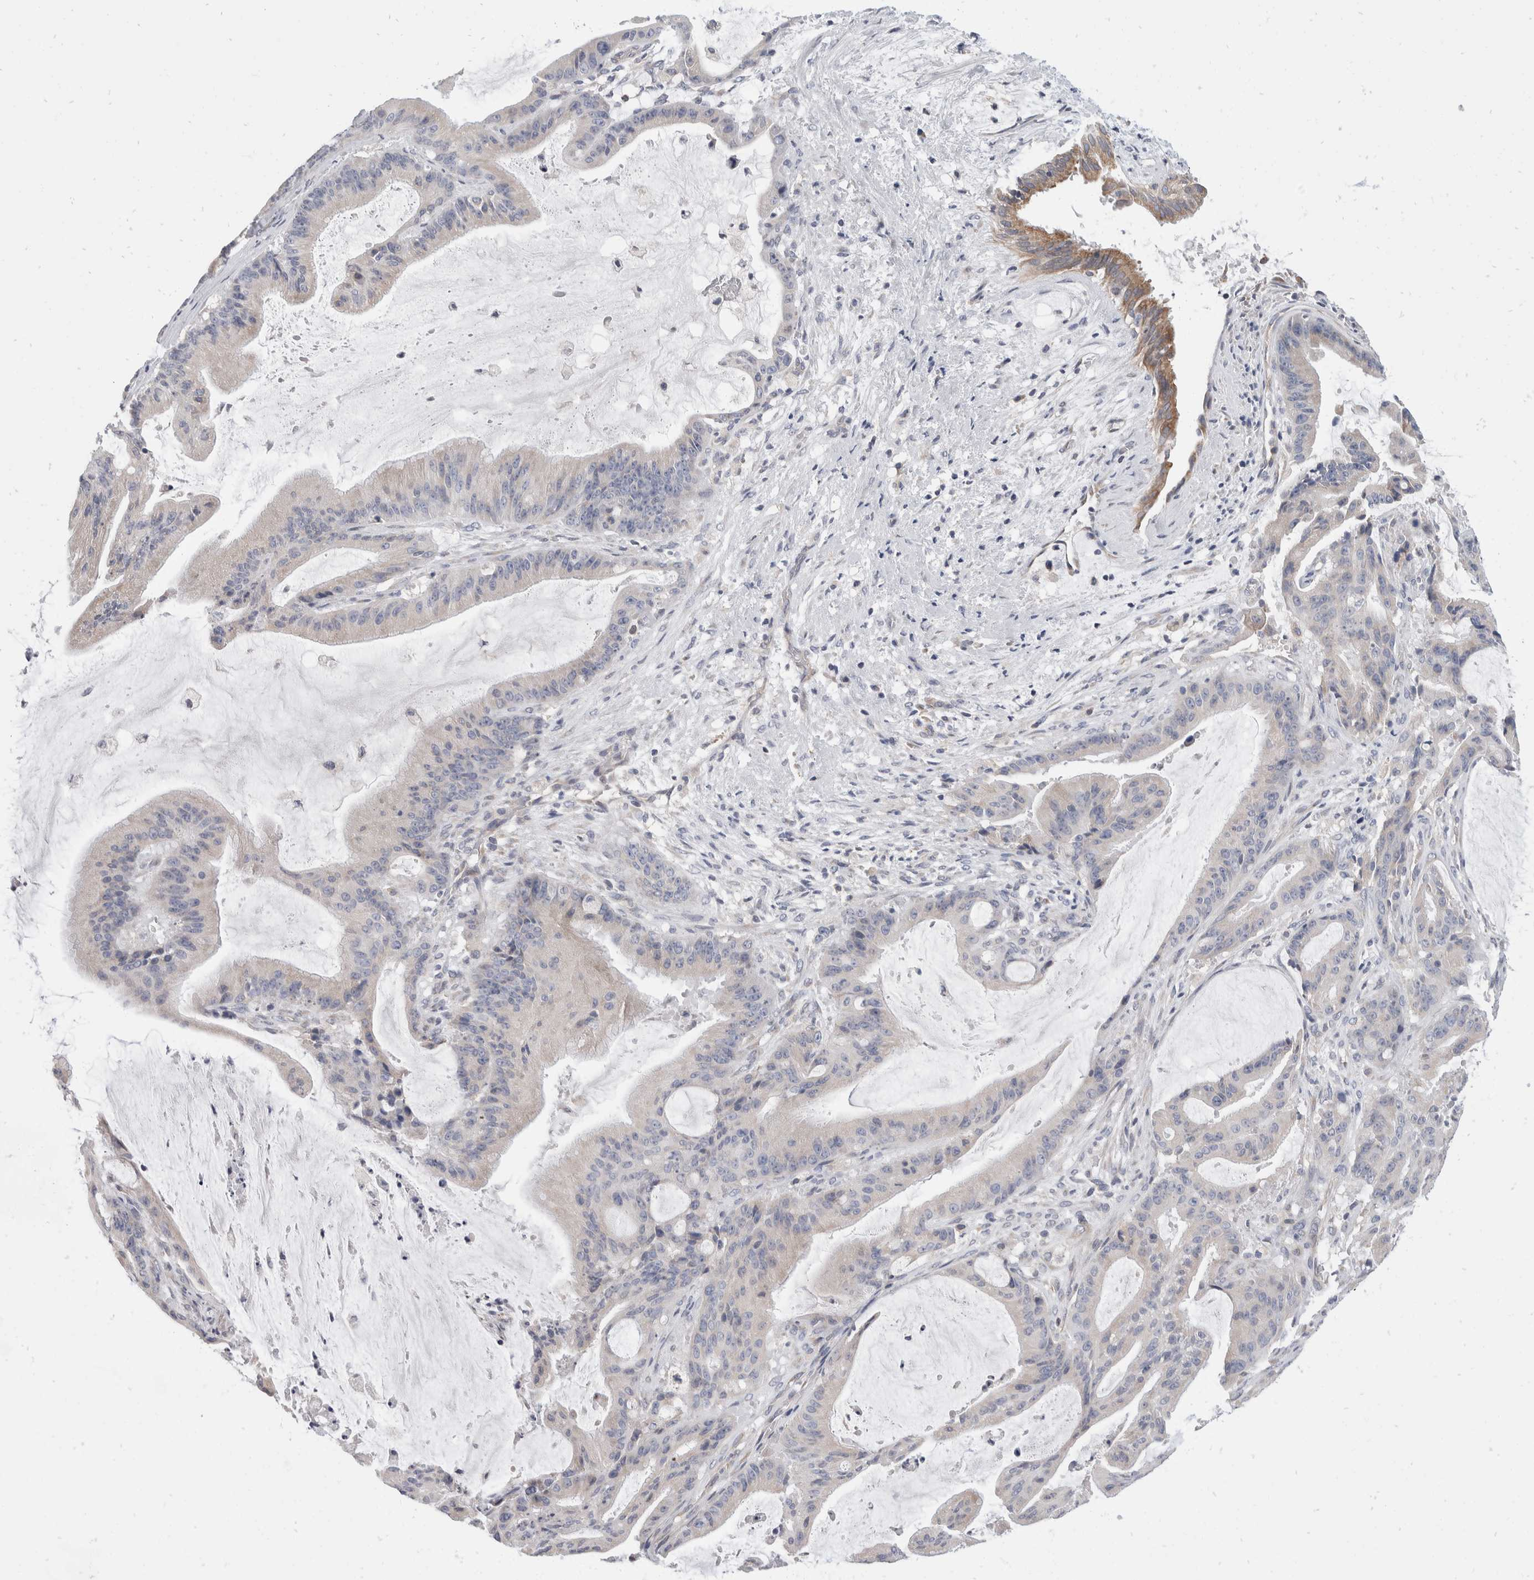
{"staining": {"intensity": "negative", "quantity": "none", "location": "none"}, "tissue": "liver cancer", "cell_type": "Tumor cells", "image_type": "cancer", "snomed": [{"axis": "morphology", "description": "Normal tissue, NOS"}, {"axis": "morphology", "description": "Cholangiocarcinoma"}, {"axis": "topography", "description": "Liver"}, {"axis": "topography", "description": "Peripheral nerve tissue"}], "caption": "This is a photomicrograph of IHC staining of liver cholangiocarcinoma, which shows no positivity in tumor cells. Brightfield microscopy of IHC stained with DAB (brown) and hematoxylin (blue), captured at high magnification.", "gene": "TMEM245", "patient": {"sex": "female", "age": 73}}